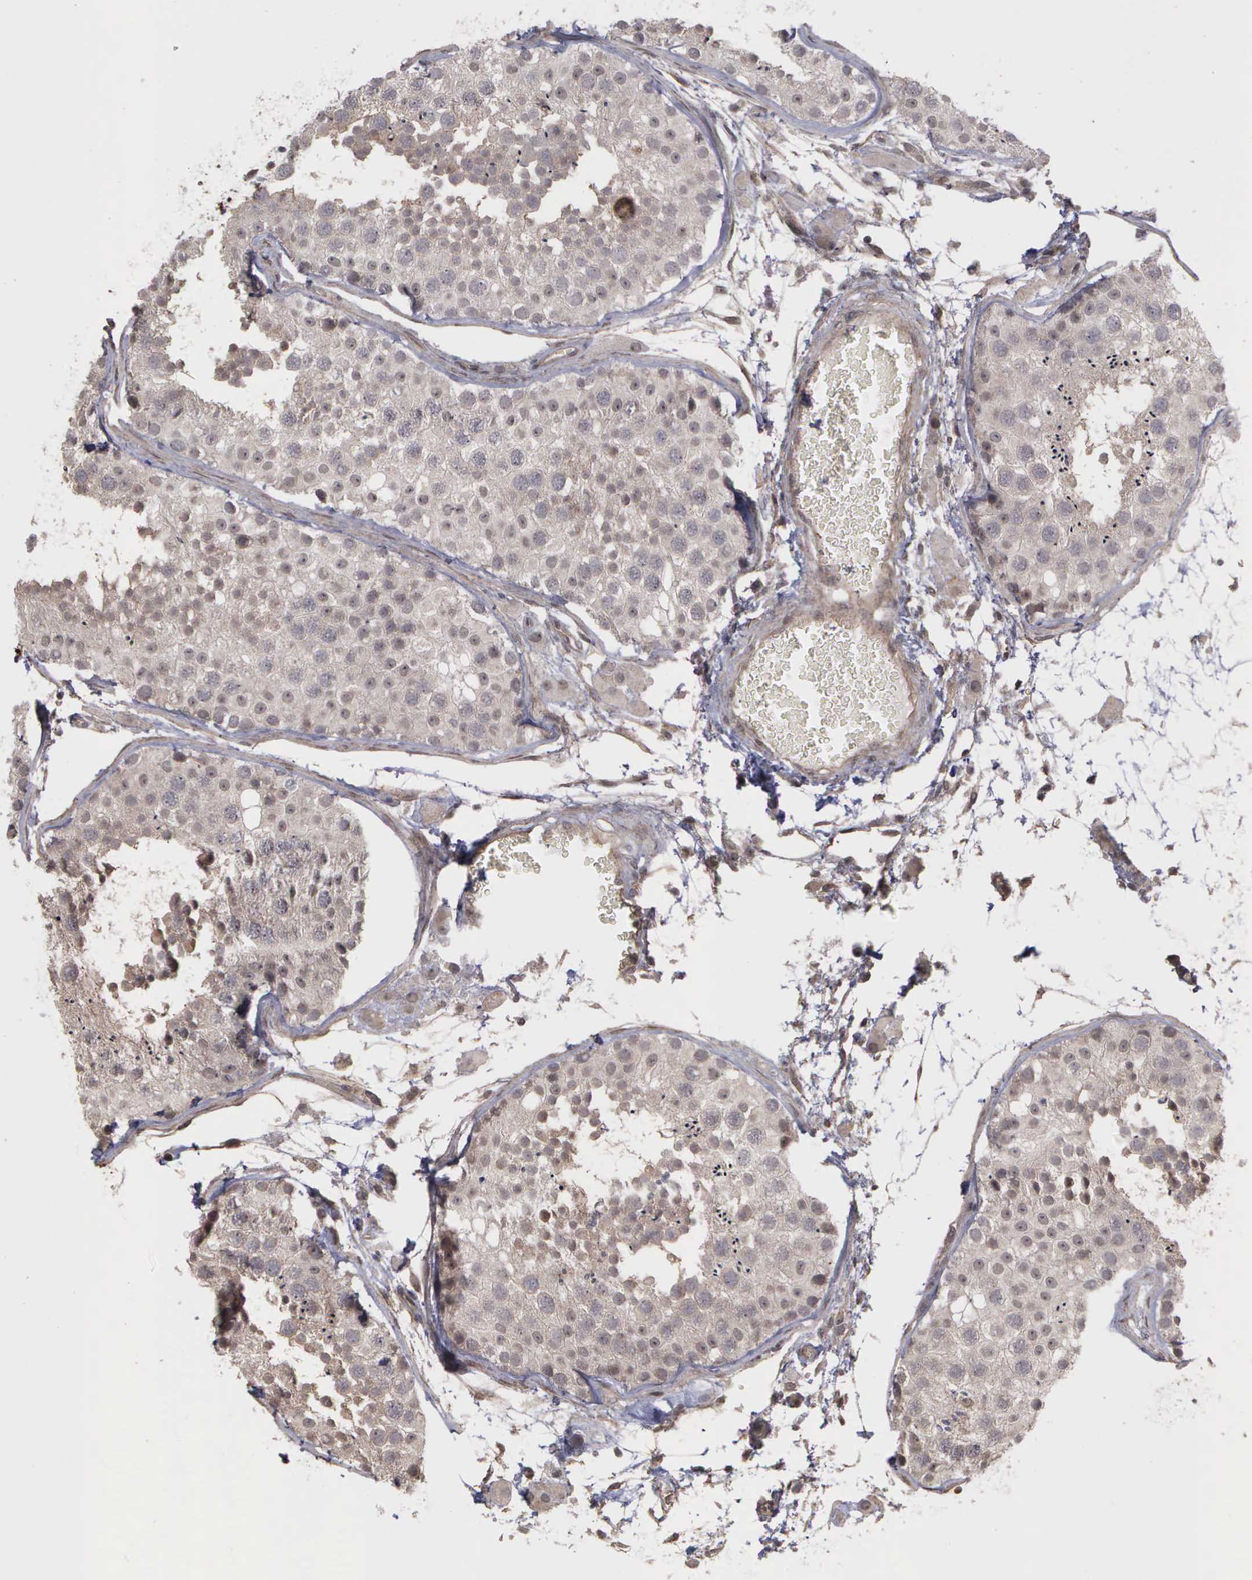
{"staining": {"intensity": "weak", "quantity": "<25%", "location": "nuclear"}, "tissue": "testis", "cell_type": "Cells in seminiferous ducts", "image_type": "normal", "snomed": [{"axis": "morphology", "description": "Normal tissue, NOS"}, {"axis": "topography", "description": "Testis"}], "caption": "Immunohistochemistry (IHC) histopathology image of unremarkable testis stained for a protein (brown), which displays no staining in cells in seminiferous ducts.", "gene": "MMP9", "patient": {"sex": "male", "age": 26}}